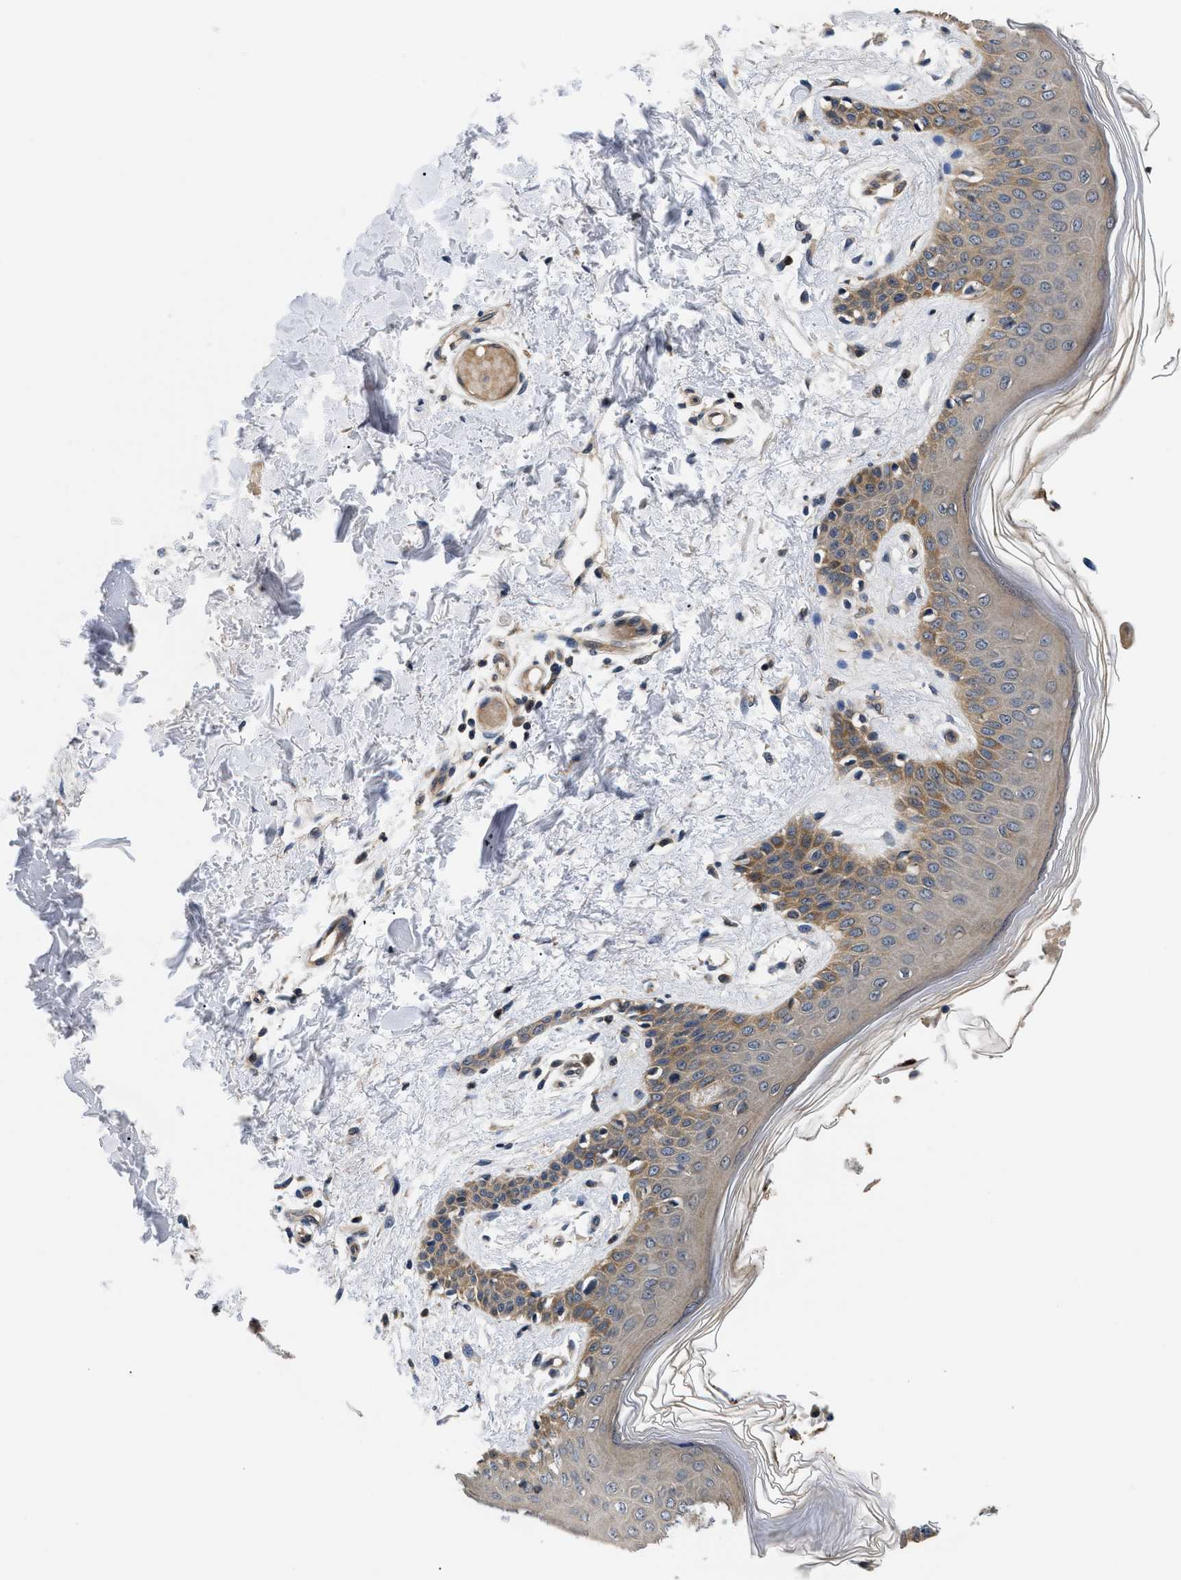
{"staining": {"intensity": "weak", "quantity": "25%-75%", "location": "cytoplasmic/membranous,nuclear"}, "tissue": "skin", "cell_type": "Fibroblasts", "image_type": "normal", "snomed": [{"axis": "morphology", "description": "Normal tissue, NOS"}, {"axis": "topography", "description": "Skin"}], "caption": "A high-resolution micrograph shows immunohistochemistry staining of benign skin, which exhibits weak cytoplasmic/membranous,nuclear staining in approximately 25%-75% of fibroblasts.", "gene": "HMGCR", "patient": {"sex": "male", "age": 53}}